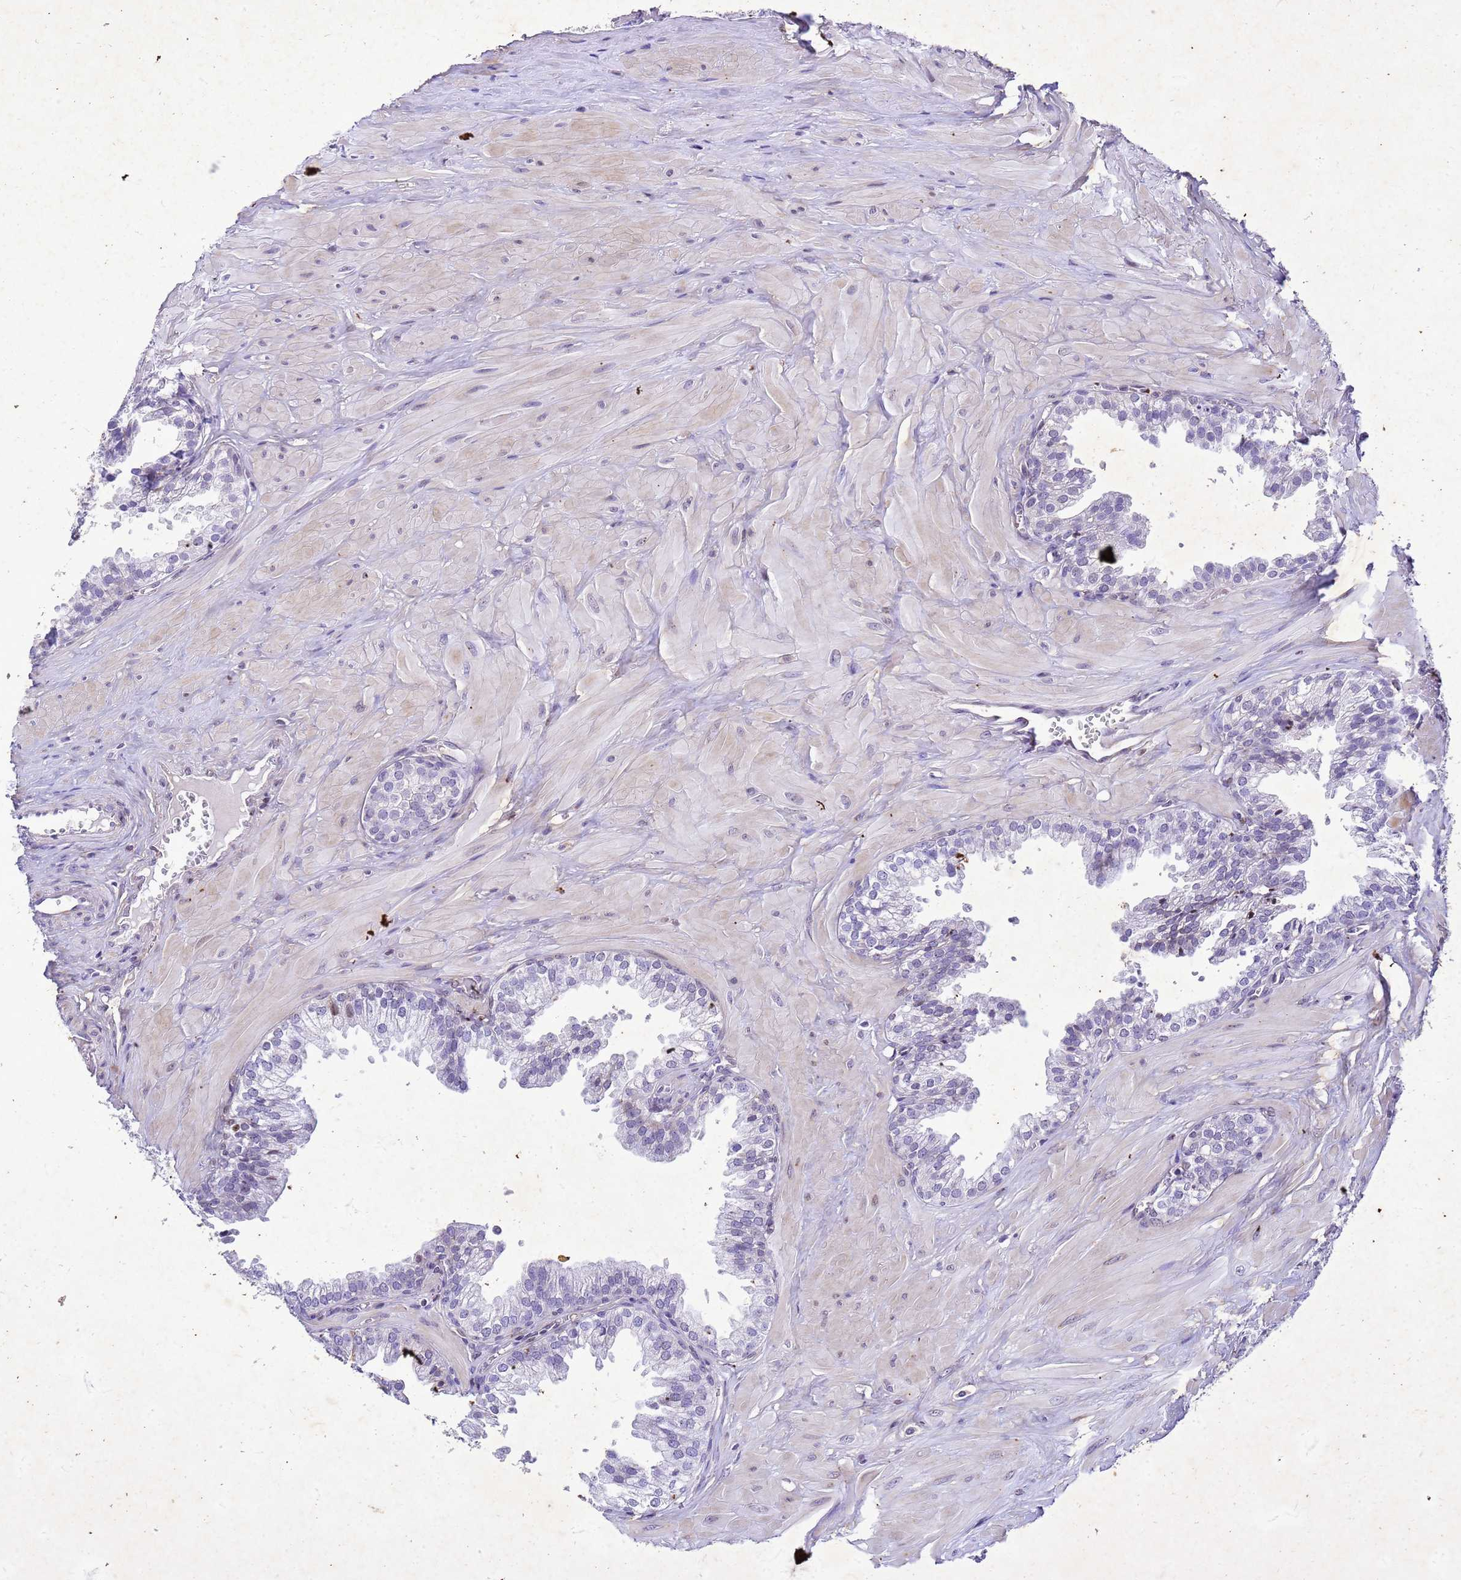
{"staining": {"intensity": "negative", "quantity": "none", "location": "none"}, "tissue": "prostate", "cell_type": "Glandular cells", "image_type": "normal", "snomed": [{"axis": "morphology", "description": "Normal tissue, NOS"}, {"axis": "topography", "description": "Prostate"}, {"axis": "topography", "description": "Peripheral nerve tissue"}], "caption": "This is a photomicrograph of immunohistochemistry (IHC) staining of normal prostate, which shows no positivity in glandular cells.", "gene": "COPS9", "patient": {"sex": "male", "age": 55}}